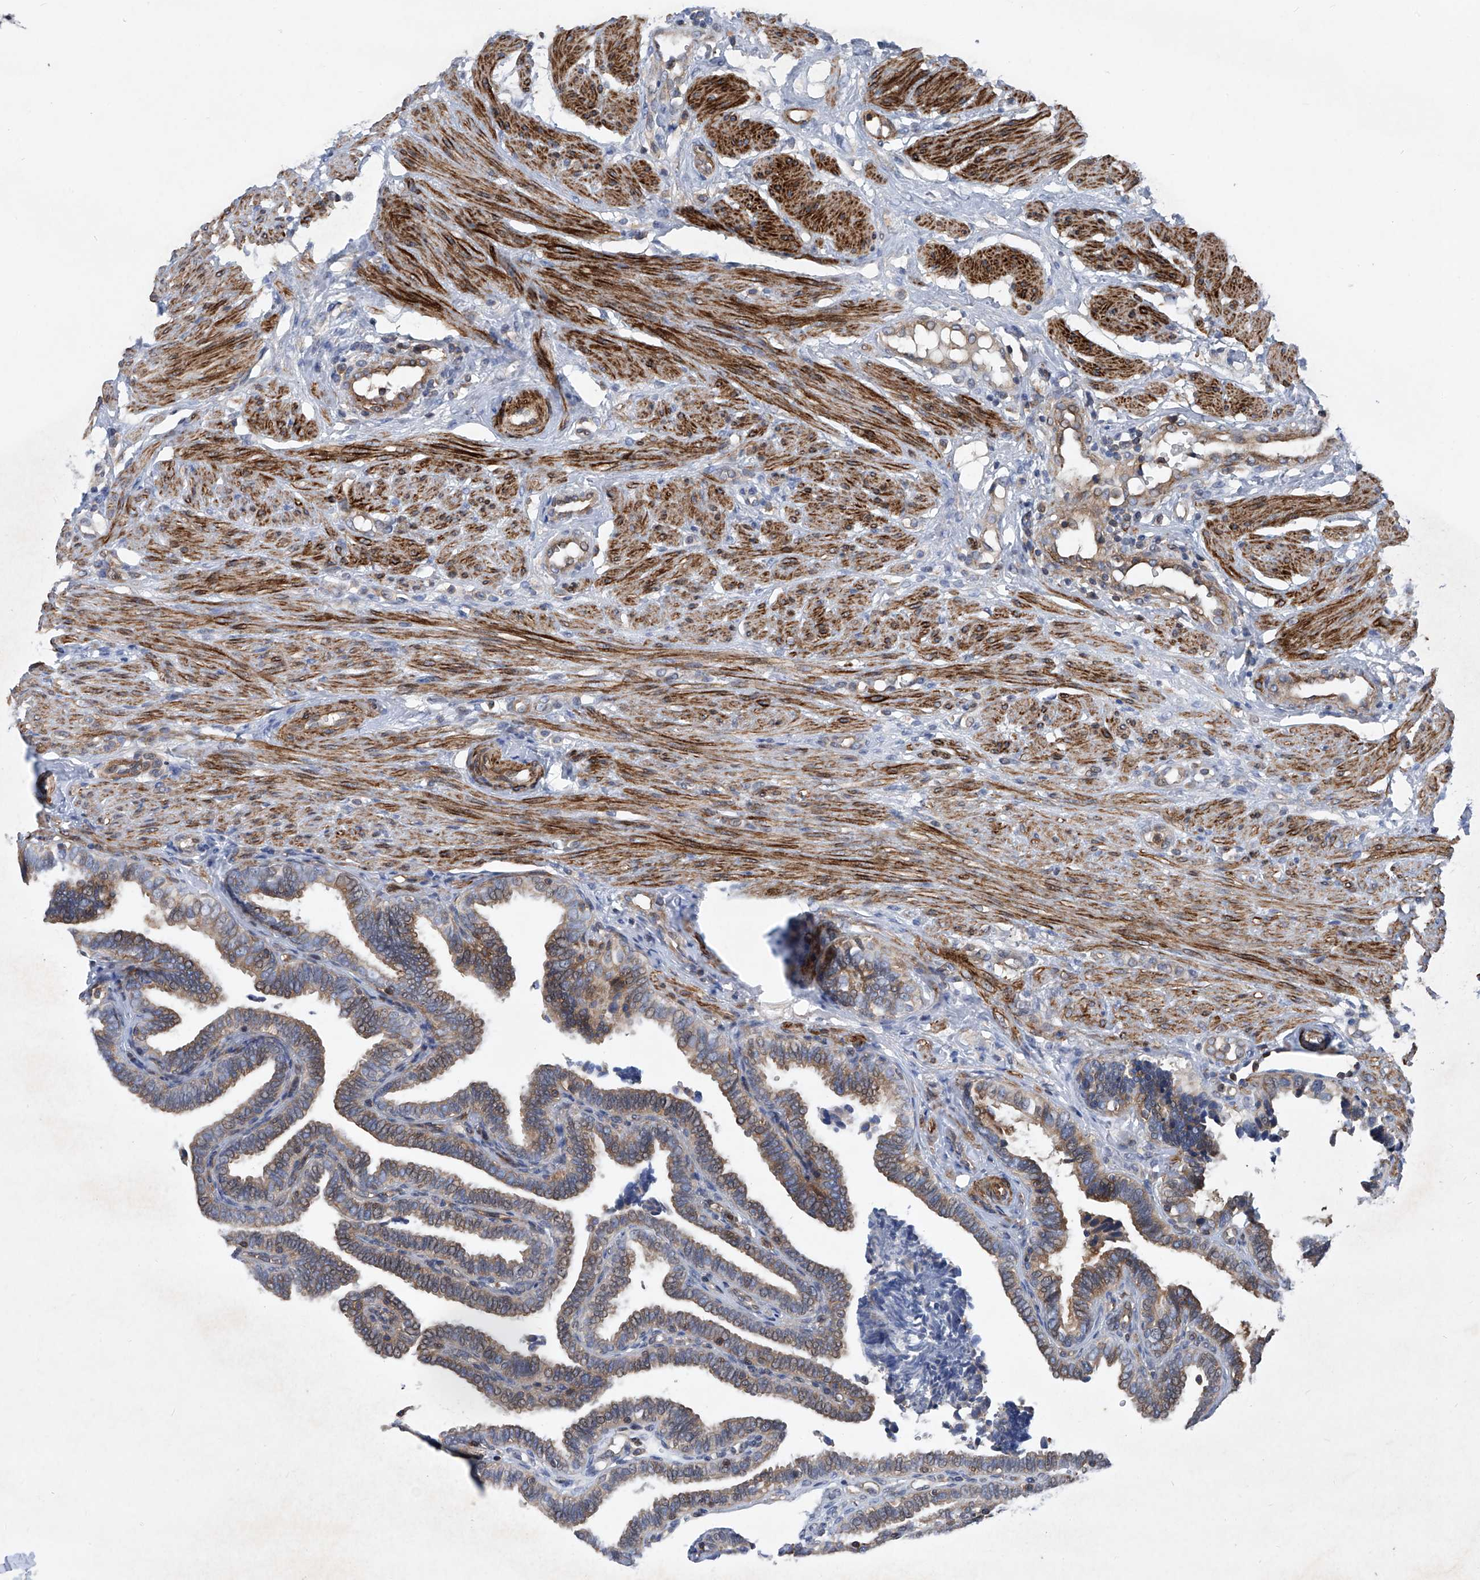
{"staining": {"intensity": "weak", "quantity": "25%-75%", "location": "cytoplasmic/membranous"}, "tissue": "fallopian tube", "cell_type": "Glandular cells", "image_type": "normal", "snomed": [{"axis": "morphology", "description": "Normal tissue, NOS"}, {"axis": "topography", "description": "Fallopian tube"}], "caption": "The photomicrograph shows staining of benign fallopian tube, revealing weak cytoplasmic/membranous protein expression (brown color) within glandular cells.", "gene": "NT5C3A", "patient": {"sex": "female", "age": 39}}